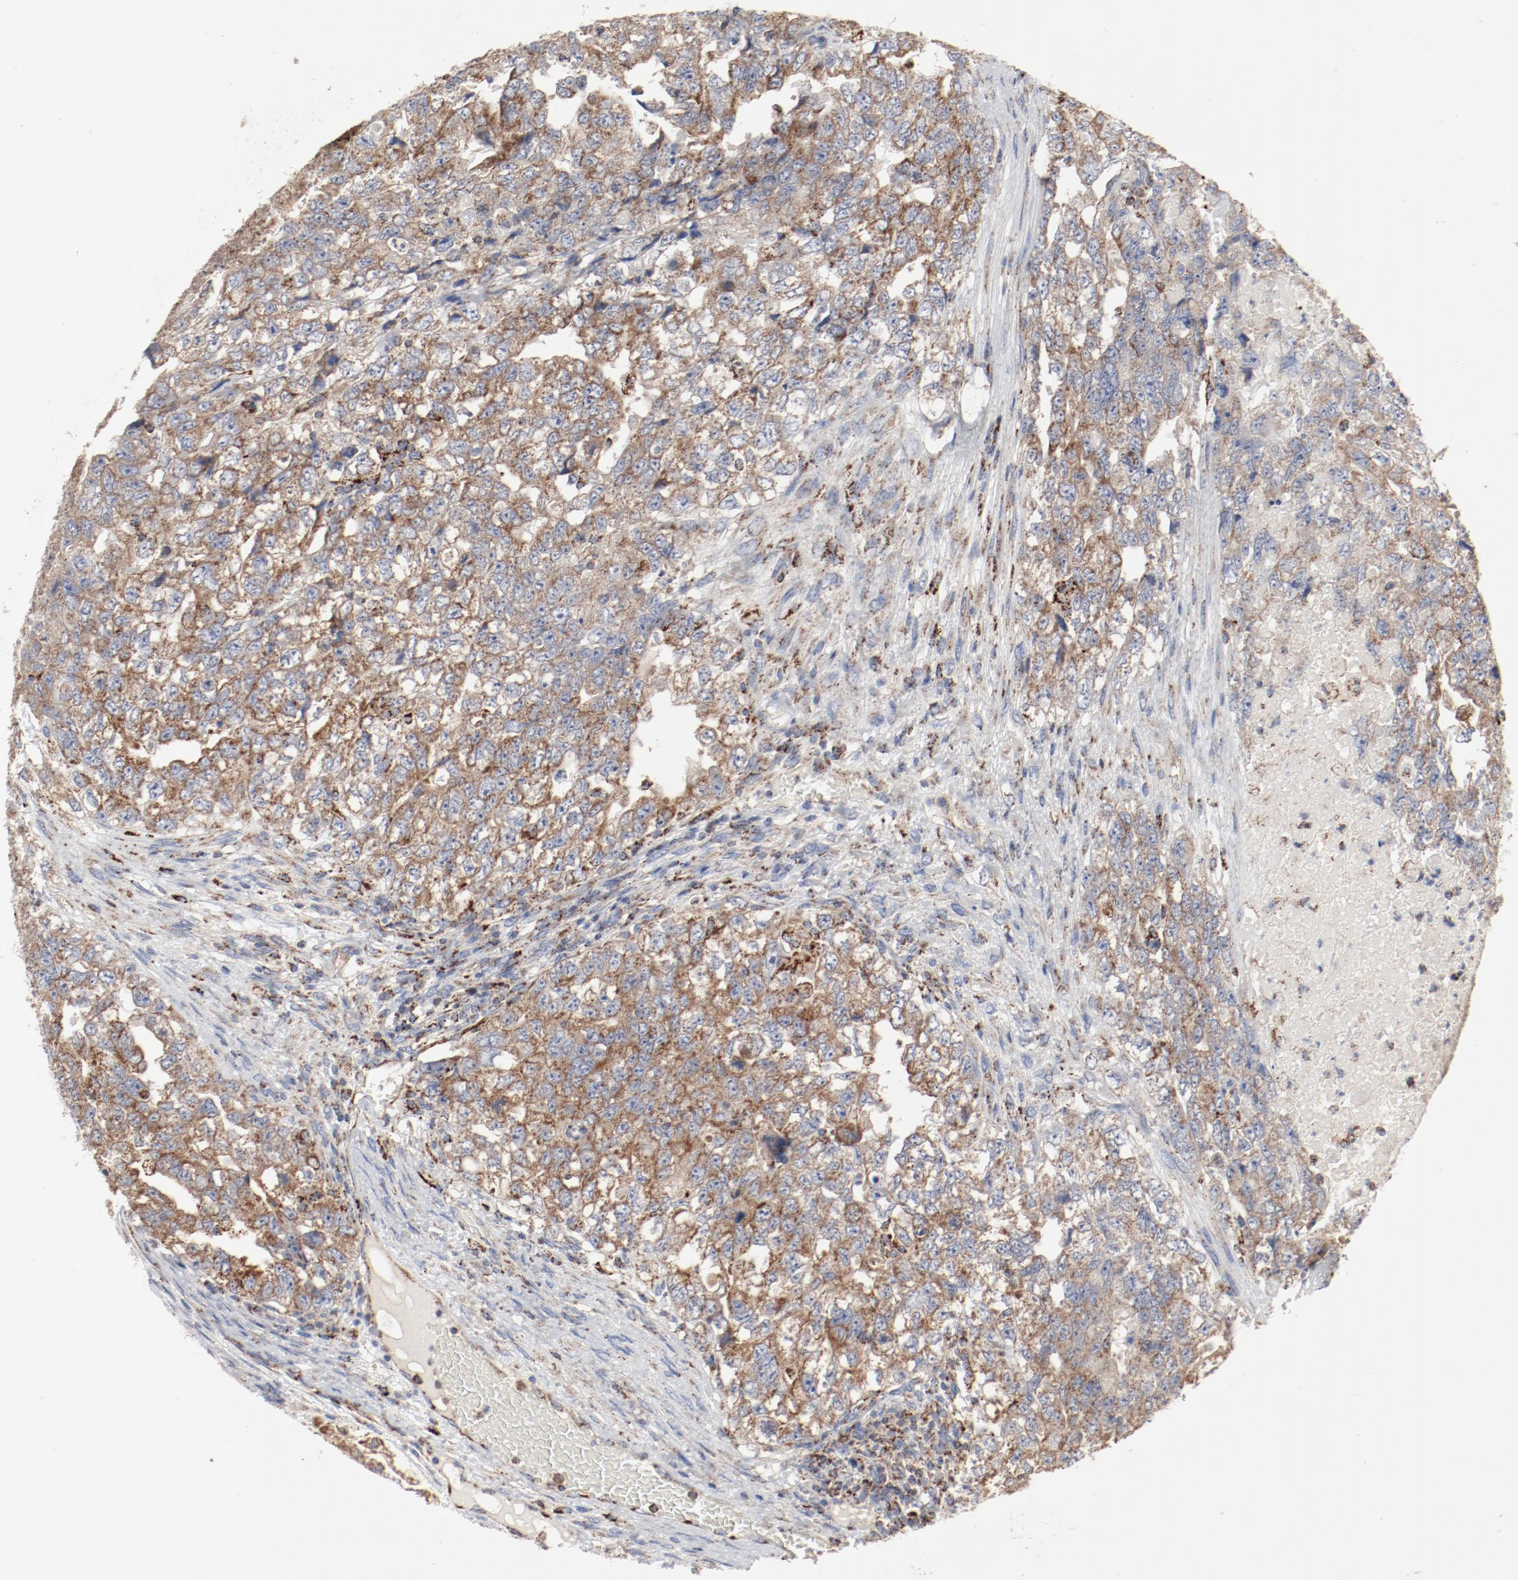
{"staining": {"intensity": "moderate", "quantity": ">75%", "location": "cytoplasmic/membranous"}, "tissue": "testis cancer", "cell_type": "Tumor cells", "image_type": "cancer", "snomed": [{"axis": "morphology", "description": "Carcinoma, Embryonal, NOS"}, {"axis": "topography", "description": "Testis"}], "caption": "An immunohistochemistry (IHC) image of tumor tissue is shown. Protein staining in brown highlights moderate cytoplasmic/membranous positivity in testis cancer (embryonal carcinoma) within tumor cells.", "gene": "SETD3", "patient": {"sex": "male", "age": 36}}